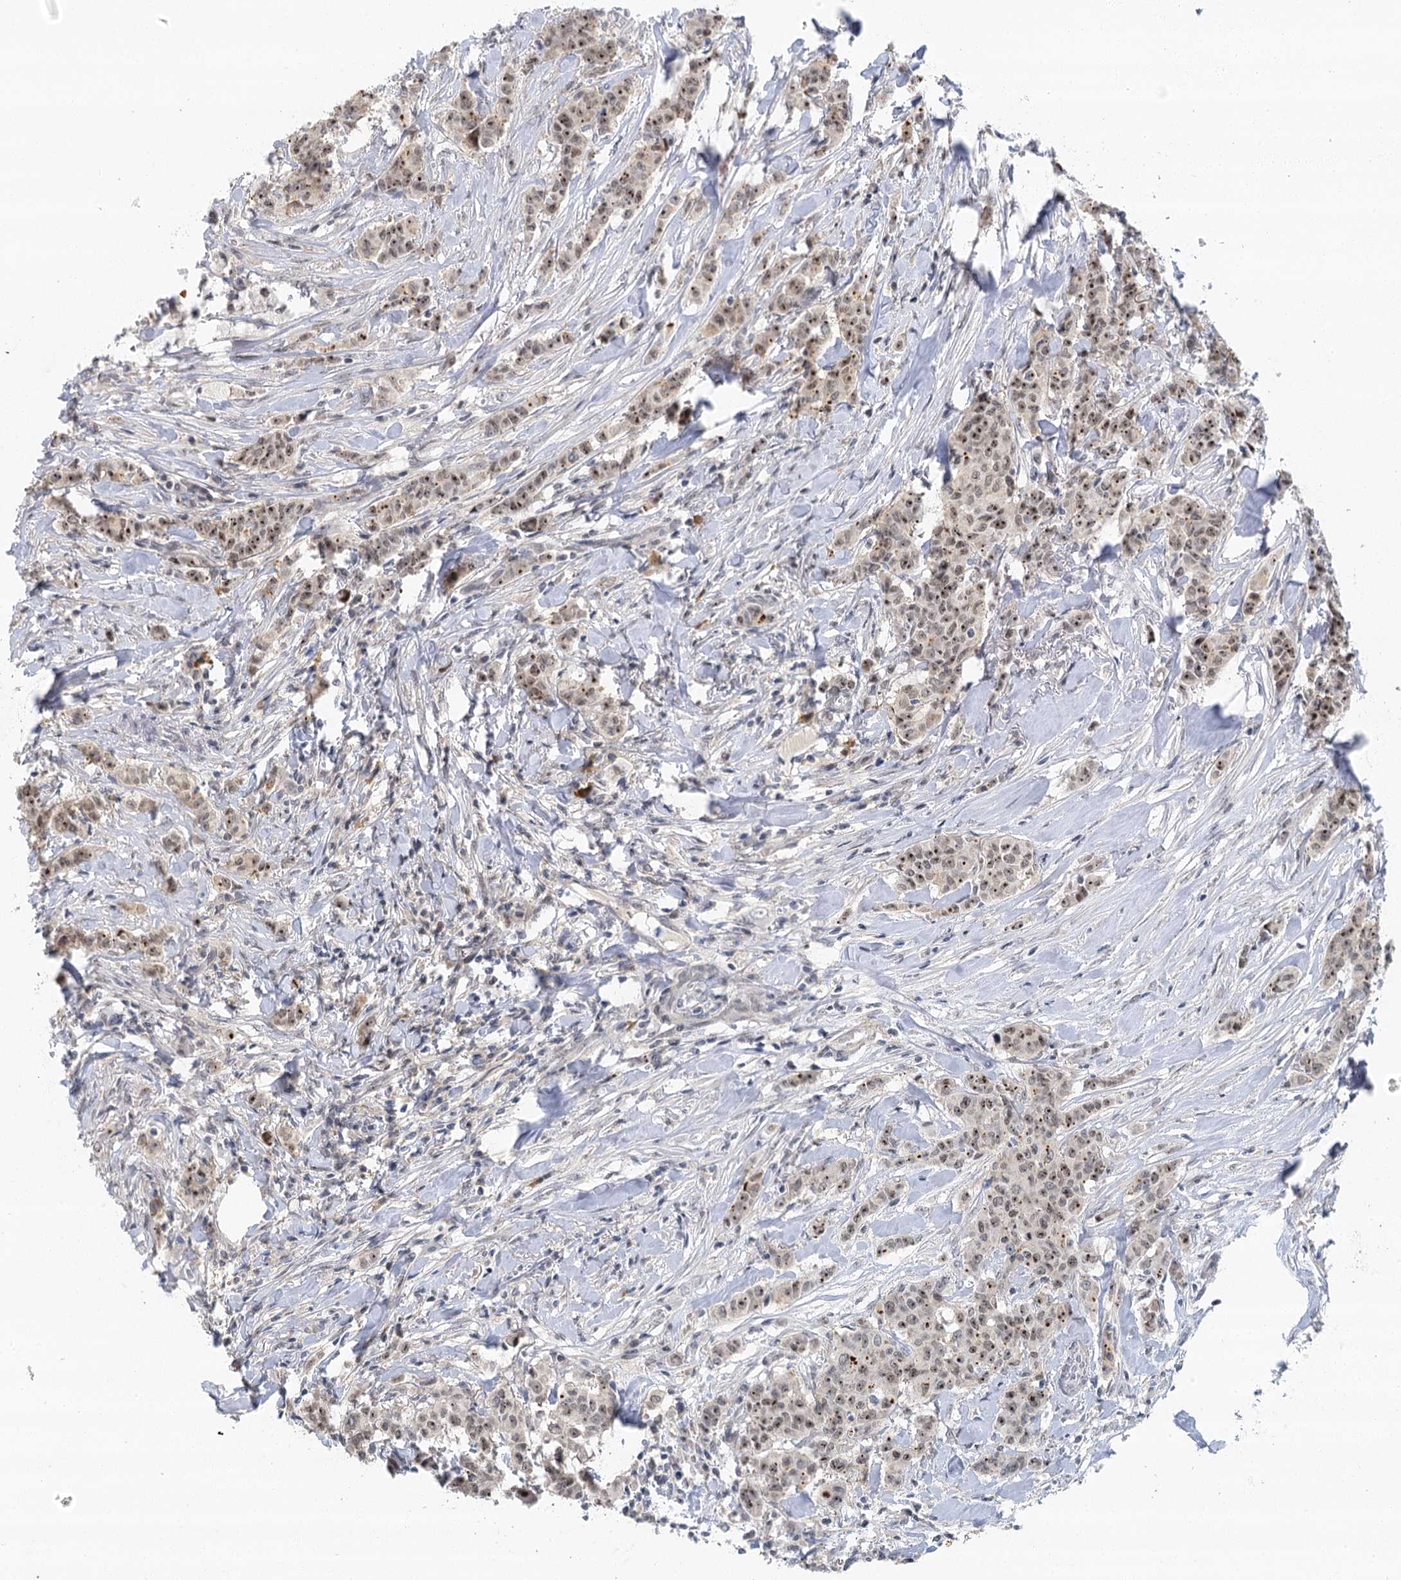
{"staining": {"intensity": "moderate", "quantity": ">75%", "location": "nuclear"}, "tissue": "breast cancer", "cell_type": "Tumor cells", "image_type": "cancer", "snomed": [{"axis": "morphology", "description": "Duct carcinoma"}, {"axis": "topography", "description": "Breast"}], "caption": "IHC of breast cancer displays medium levels of moderate nuclear staining in about >75% of tumor cells. The staining is performed using DAB brown chromogen to label protein expression. The nuclei are counter-stained blue using hematoxylin.", "gene": "IL11RA", "patient": {"sex": "female", "age": 40}}